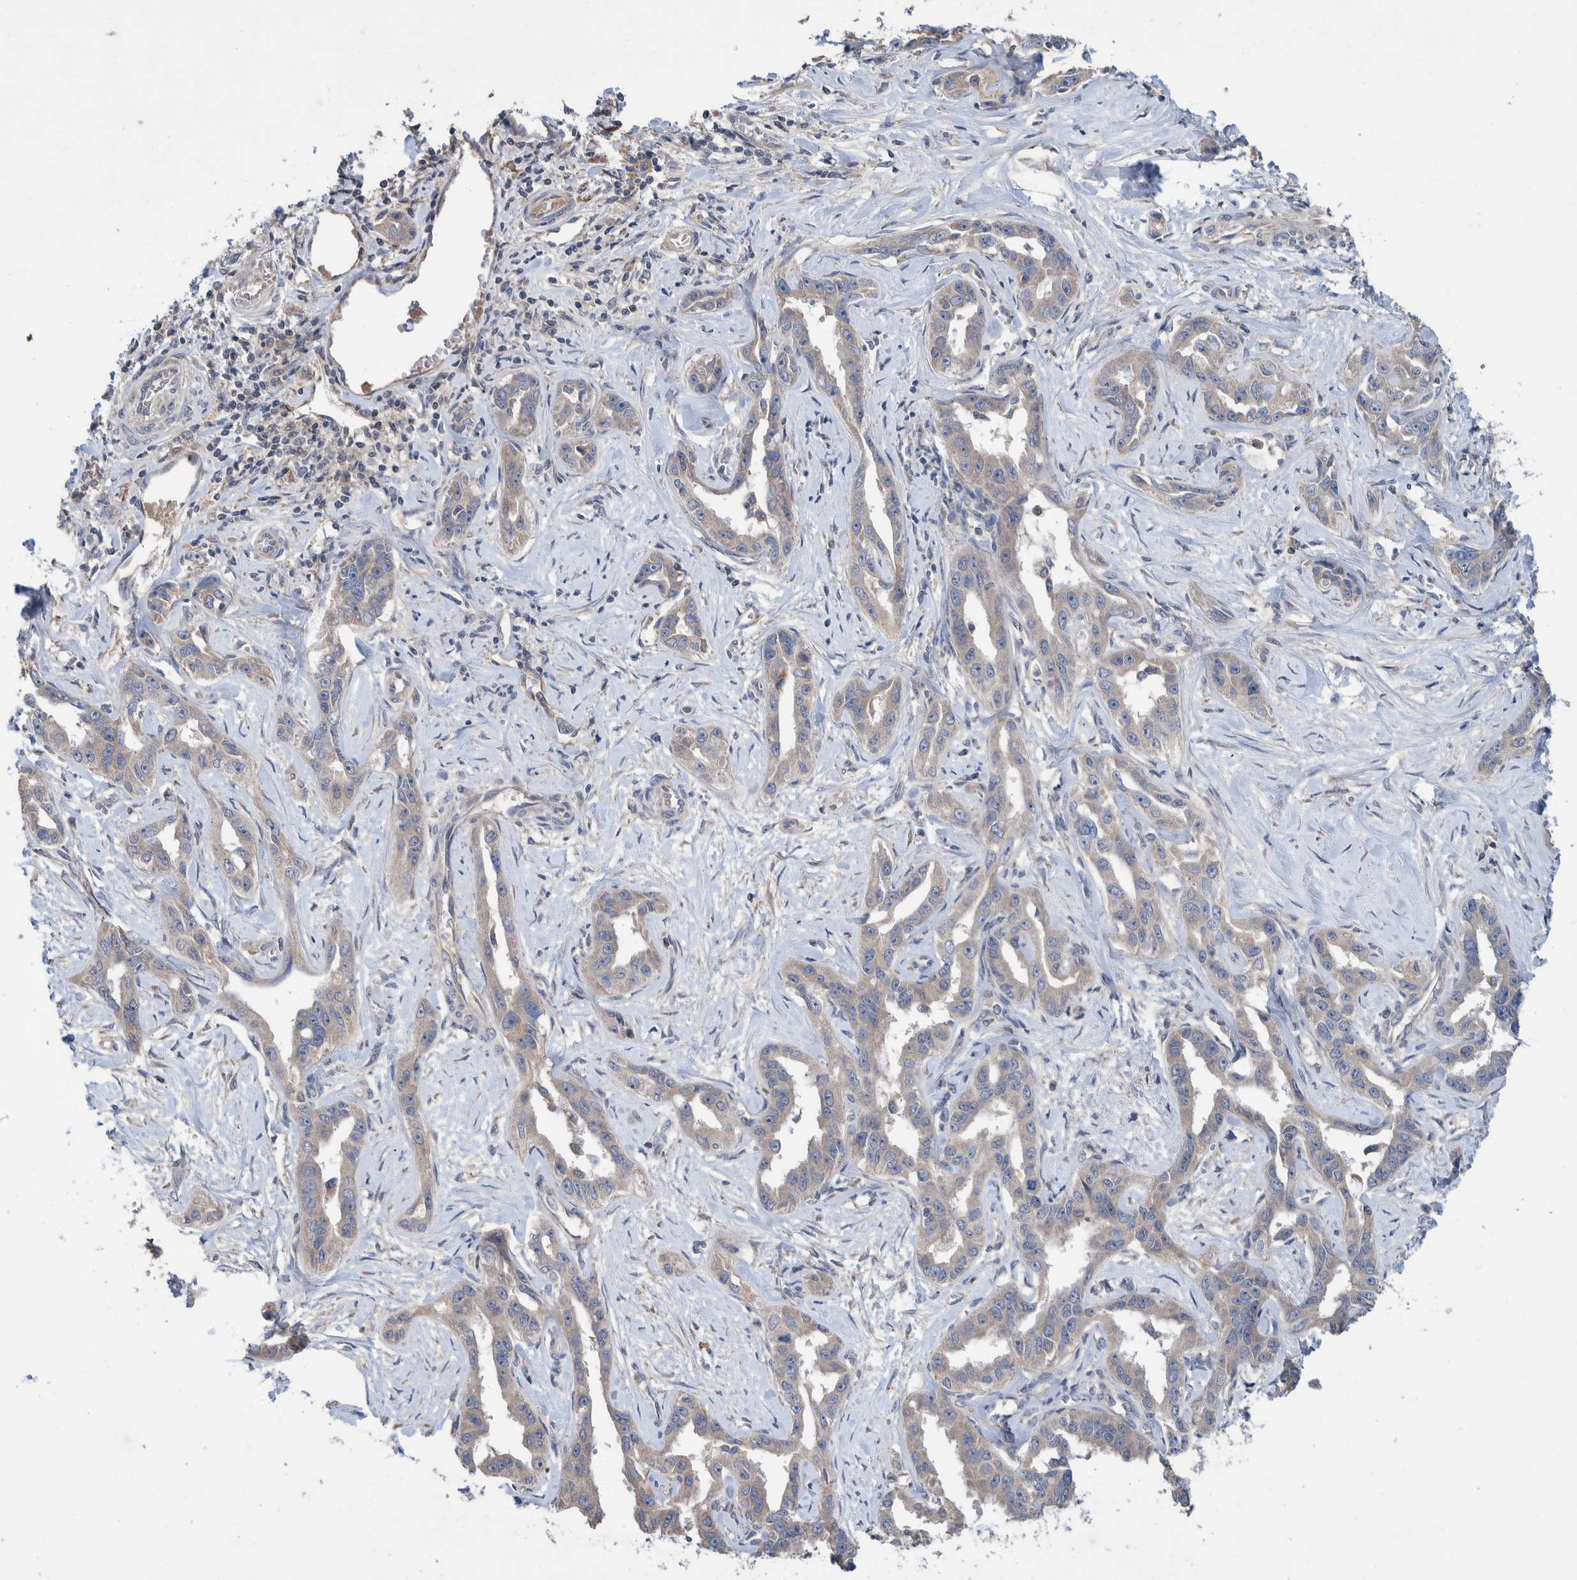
{"staining": {"intensity": "negative", "quantity": "none", "location": "none"}, "tissue": "liver cancer", "cell_type": "Tumor cells", "image_type": "cancer", "snomed": [{"axis": "morphology", "description": "Cholangiocarcinoma"}, {"axis": "topography", "description": "Liver"}], "caption": "This image is of cholangiocarcinoma (liver) stained with immunohistochemistry (IHC) to label a protein in brown with the nuclei are counter-stained blue. There is no staining in tumor cells.", "gene": "PLPBP", "patient": {"sex": "male", "age": 59}}